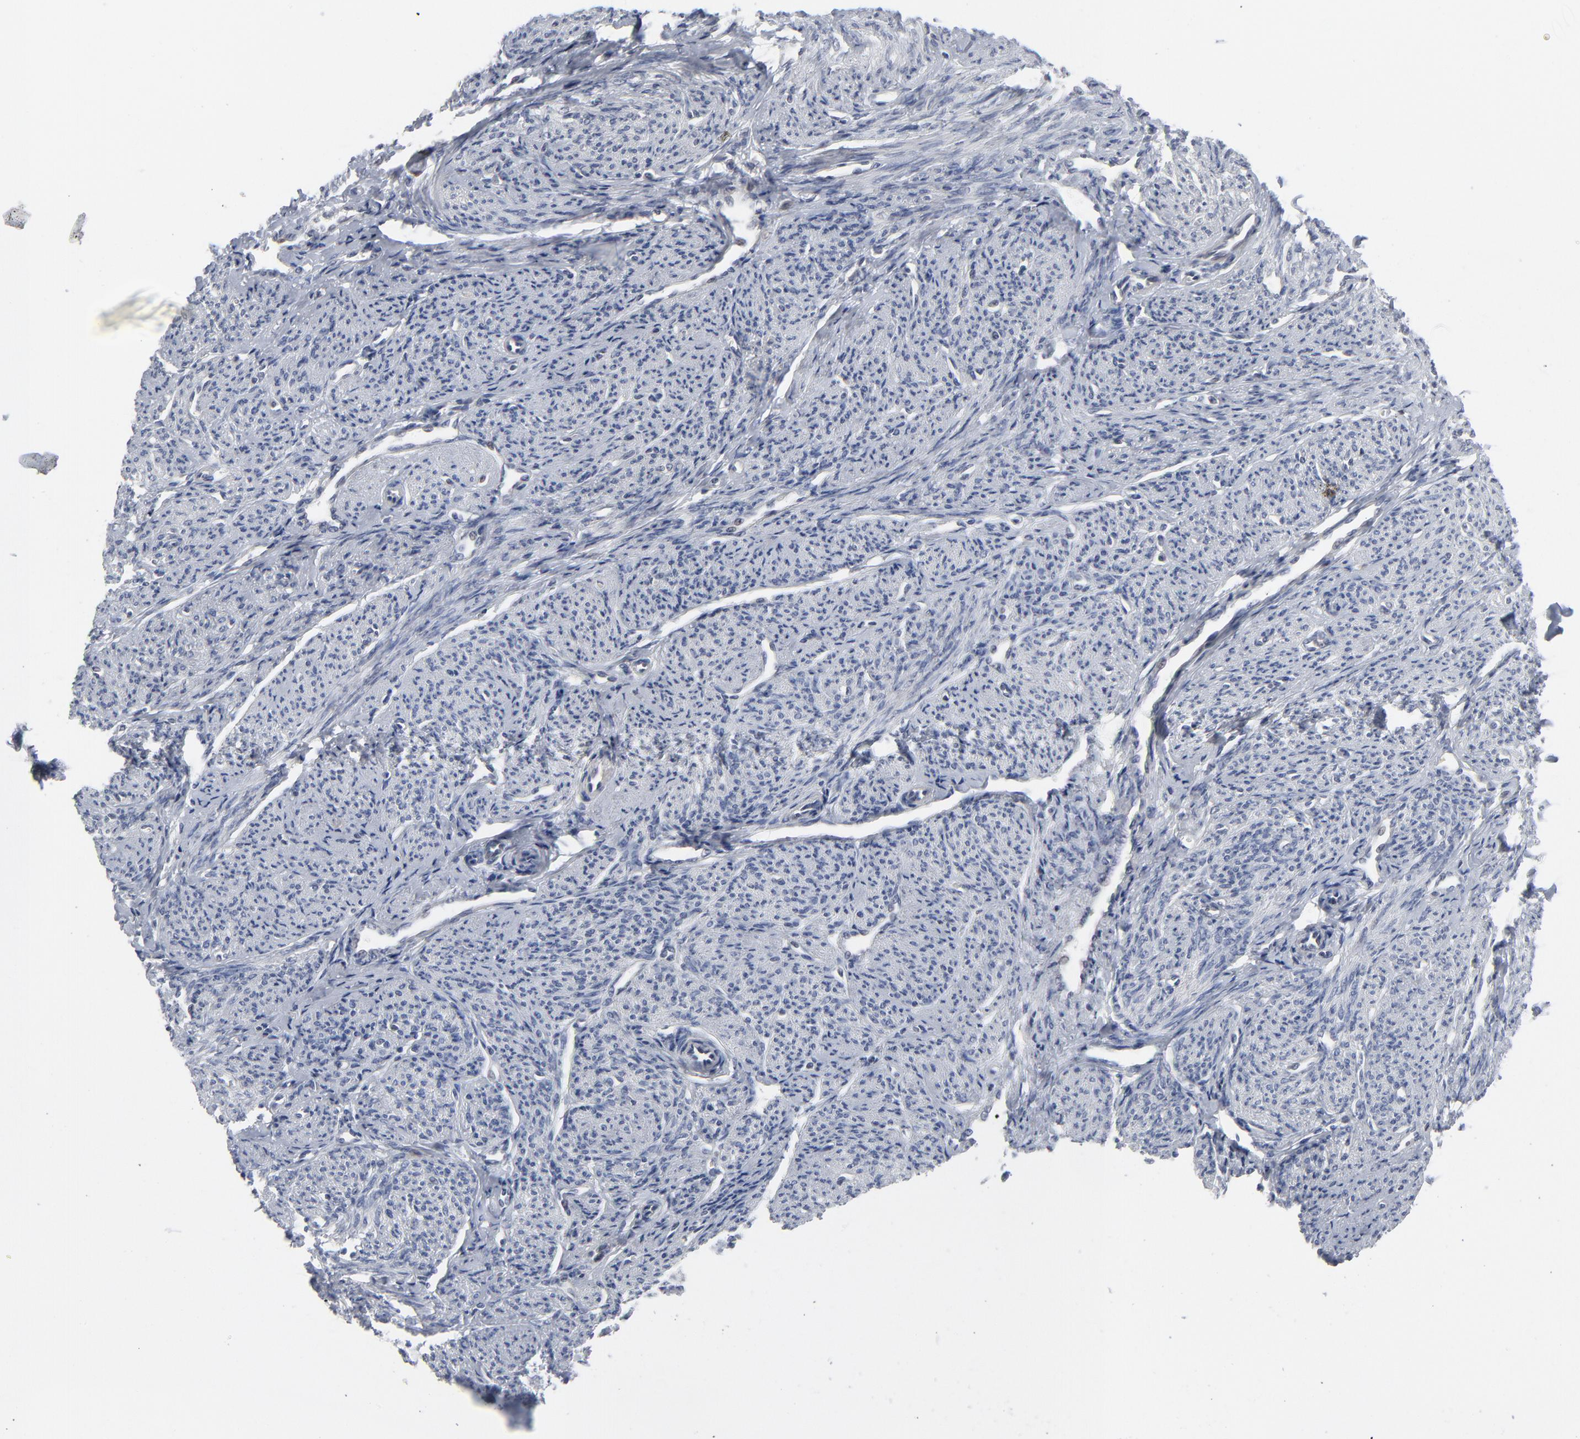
{"staining": {"intensity": "negative", "quantity": "none", "location": "none"}, "tissue": "smooth muscle", "cell_type": "Smooth muscle cells", "image_type": "normal", "snomed": [{"axis": "morphology", "description": "Normal tissue, NOS"}, {"axis": "topography", "description": "Smooth muscle"}], "caption": "Immunohistochemical staining of normal human smooth muscle reveals no significant staining in smooth muscle cells.", "gene": "FOXN2", "patient": {"sex": "female", "age": 65}}